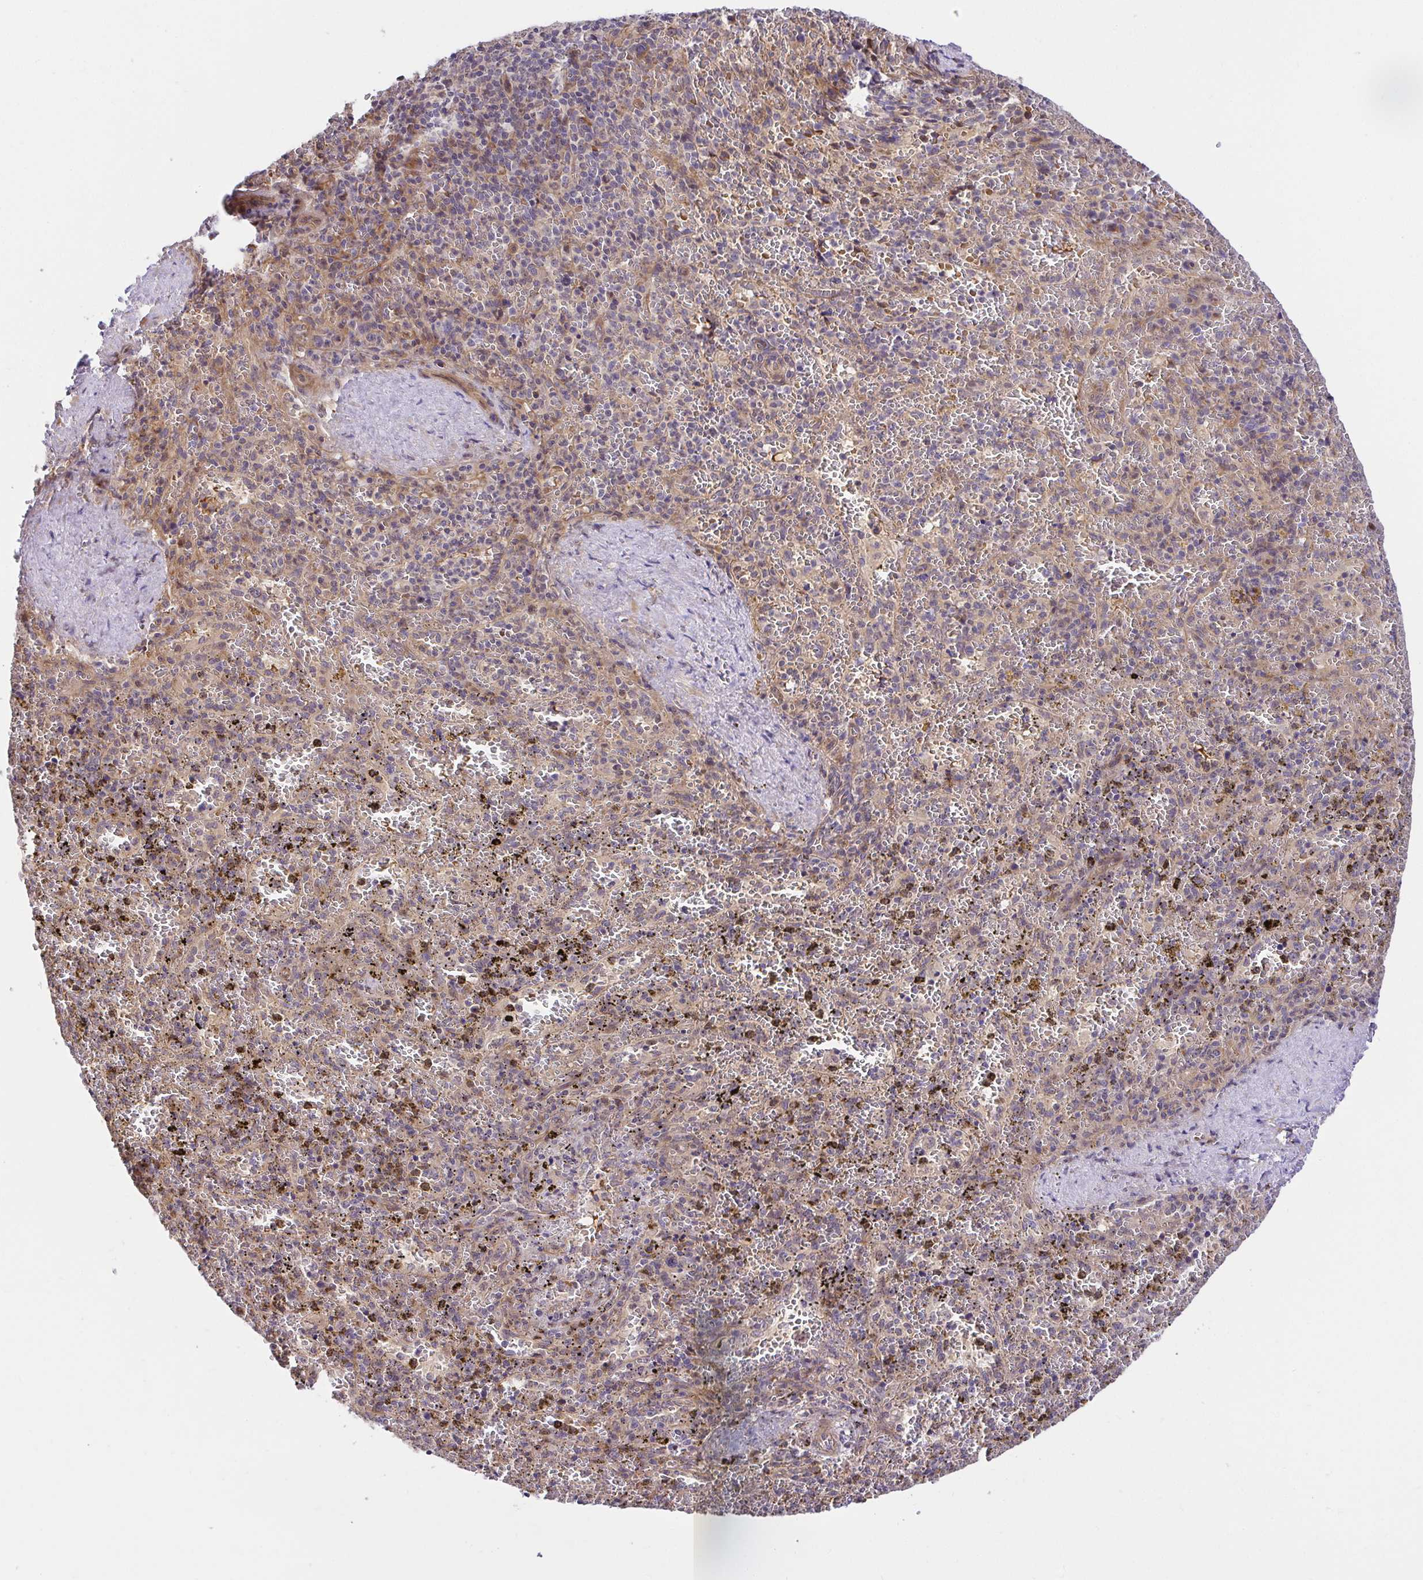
{"staining": {"intensity": "moderate", "quantity": "25%-75%", "location": "cytoplasmic/membranous"}, "tissue": "spleen", "cell_type": "Cells in red pulp", "image_type": "normal", "snomed": [{"axis": "morphology", "description": "Normal tissue, NOS"}, {"axis": "topography", "description": "Spleen"}], "caption": "IHC of normal spleen reveals medium levels of moderate cytoplasmic/membranous staining in about 25%-75% of cells in red pulp. (DAB IHC, brown staining for protein, blue staining for nuclei).", "gene": "TRIM55", "patient": {"sex": "female", "age": 50}}